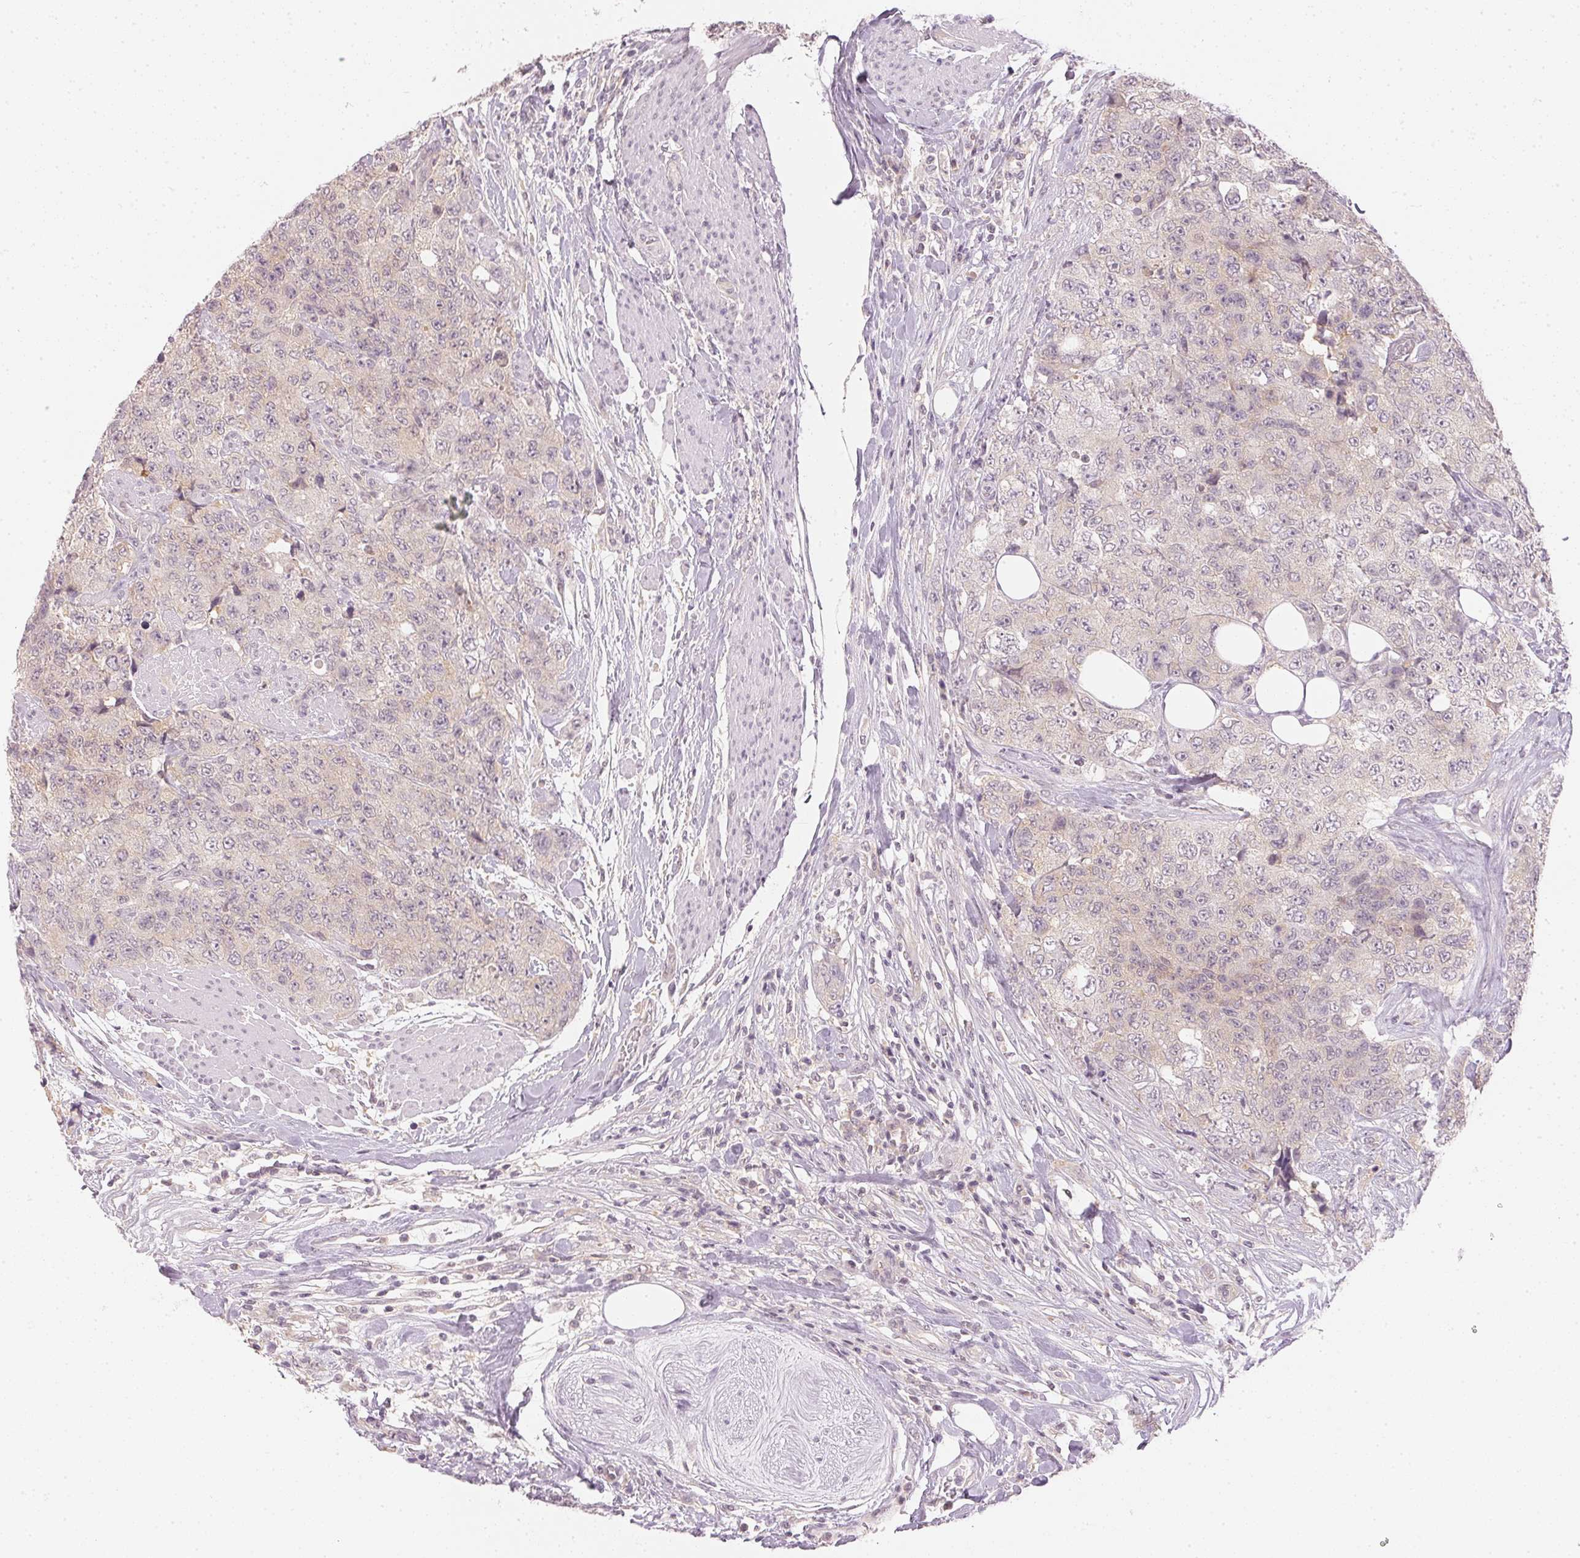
{"staining": {"intensity": "negative", "quantity": "none", "location": "none"}, "tissue": "urothelial cancer", "cell_type": "Tumor cells", "image_type": "cancer", "snomed": [{"axis": "morphology", "description": "Urothelial carcinoma, High grade"}, {"axis": "topography", "description": "Urinary bladder"}], "caption": "Immunohistochemistry of human urothelial carcinoma (high-grade) displays no staining in tumor cells.", "gene": "KPRP", "patient": {"sex": "female", "age": 78}}